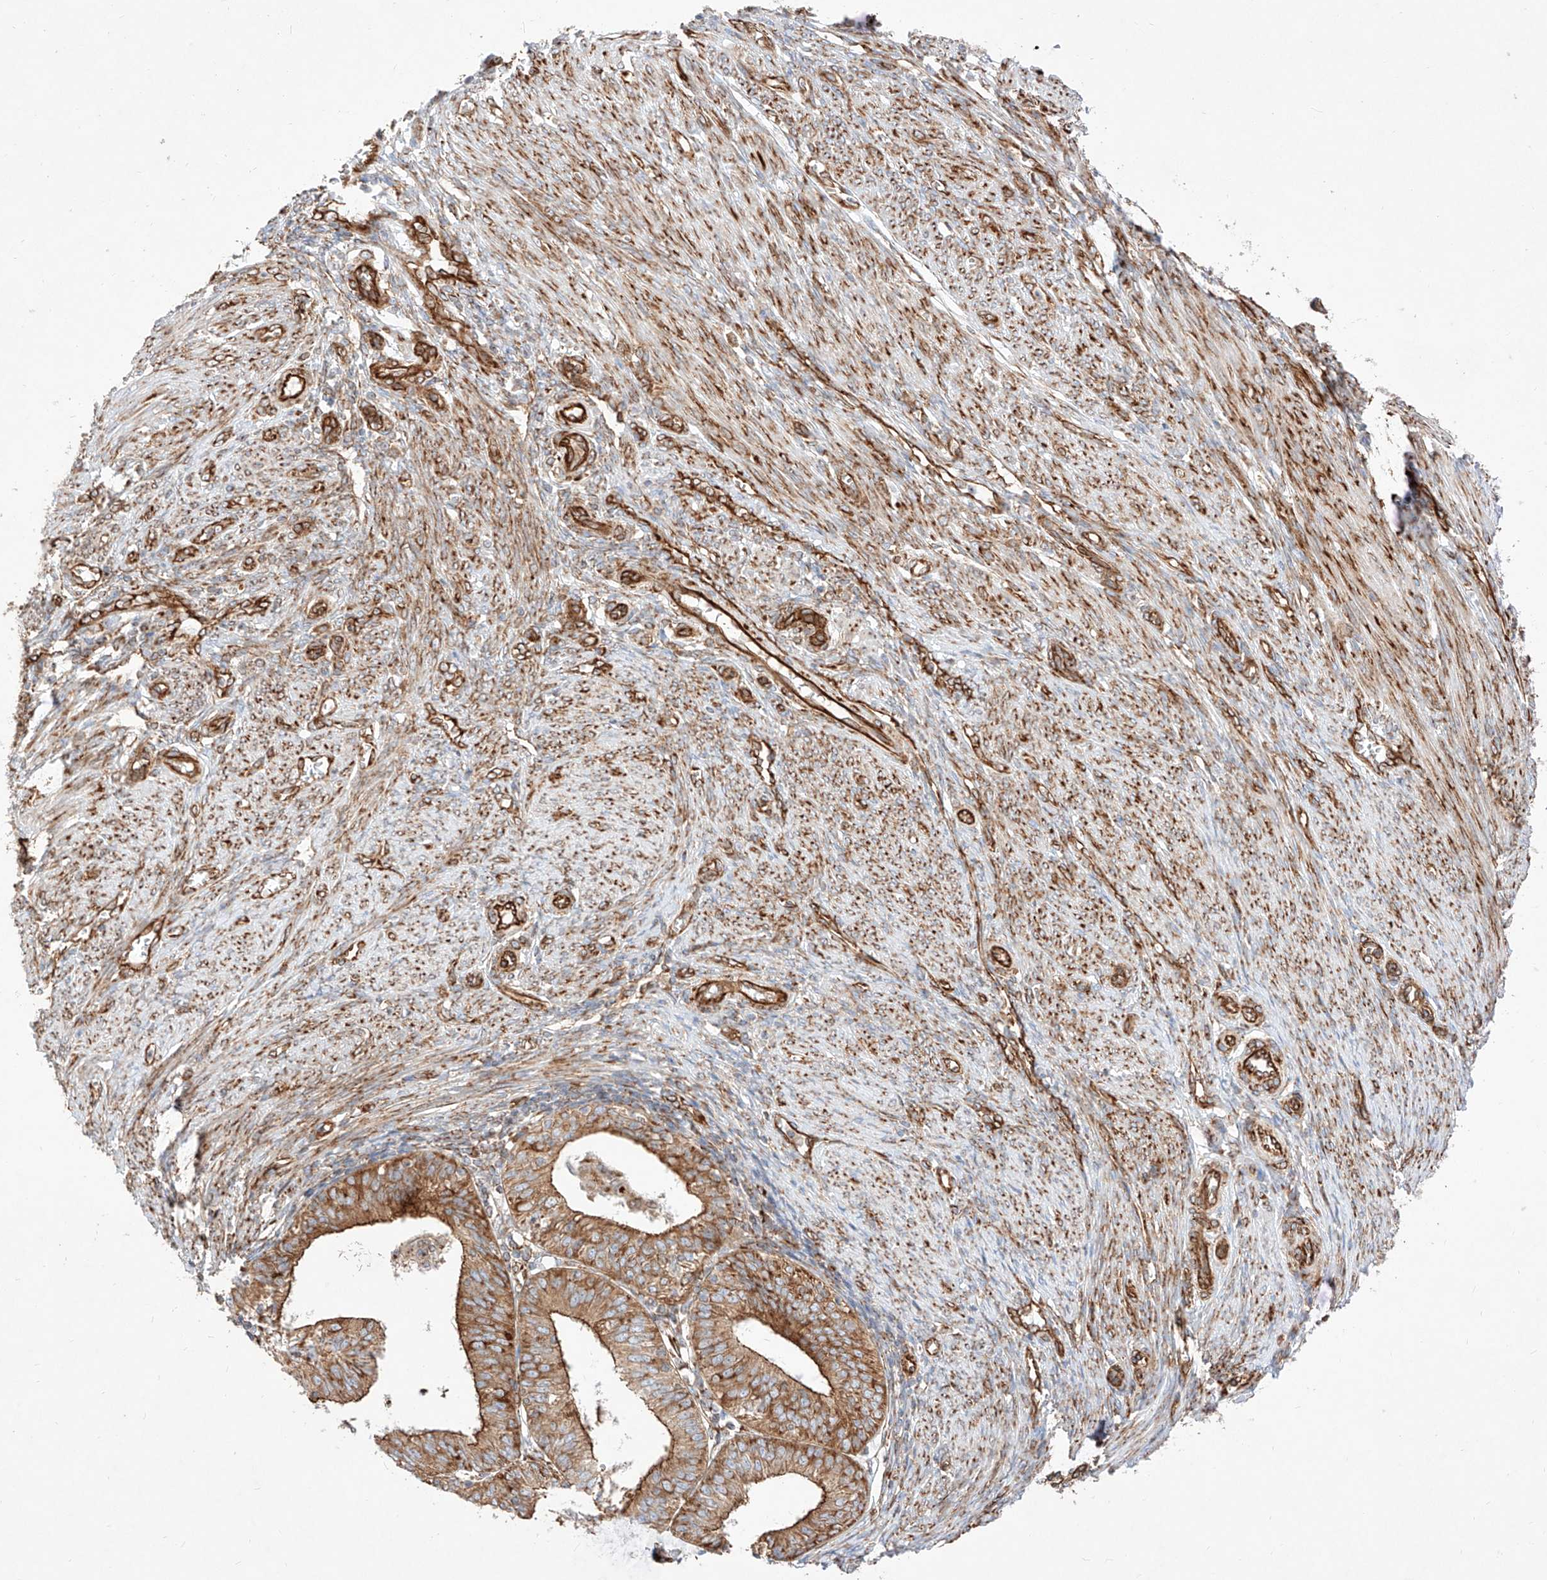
{"staining": {"intensity": "moderate", "quantity": ">75%", "location": "cytoplasmic/membranous"}, "tissue": "endometrial cancer", "cell_type": "Tumor cells", "image_type": "cancer", "snomed": [{"axis": "morphology", "description": "Adenocarcinoma, NOS"}, {"axis": "topography", "description": "Endometrium"}], "caption": "This is a micrograph of immunohistochemistry staining of endometrial adenocarcinoma, which shows moderate expression in the cytoplasmic/membranous of tumor cells.", "gene": "CSGALNACT2", "patient": {"sex": "female", "age": 51}}